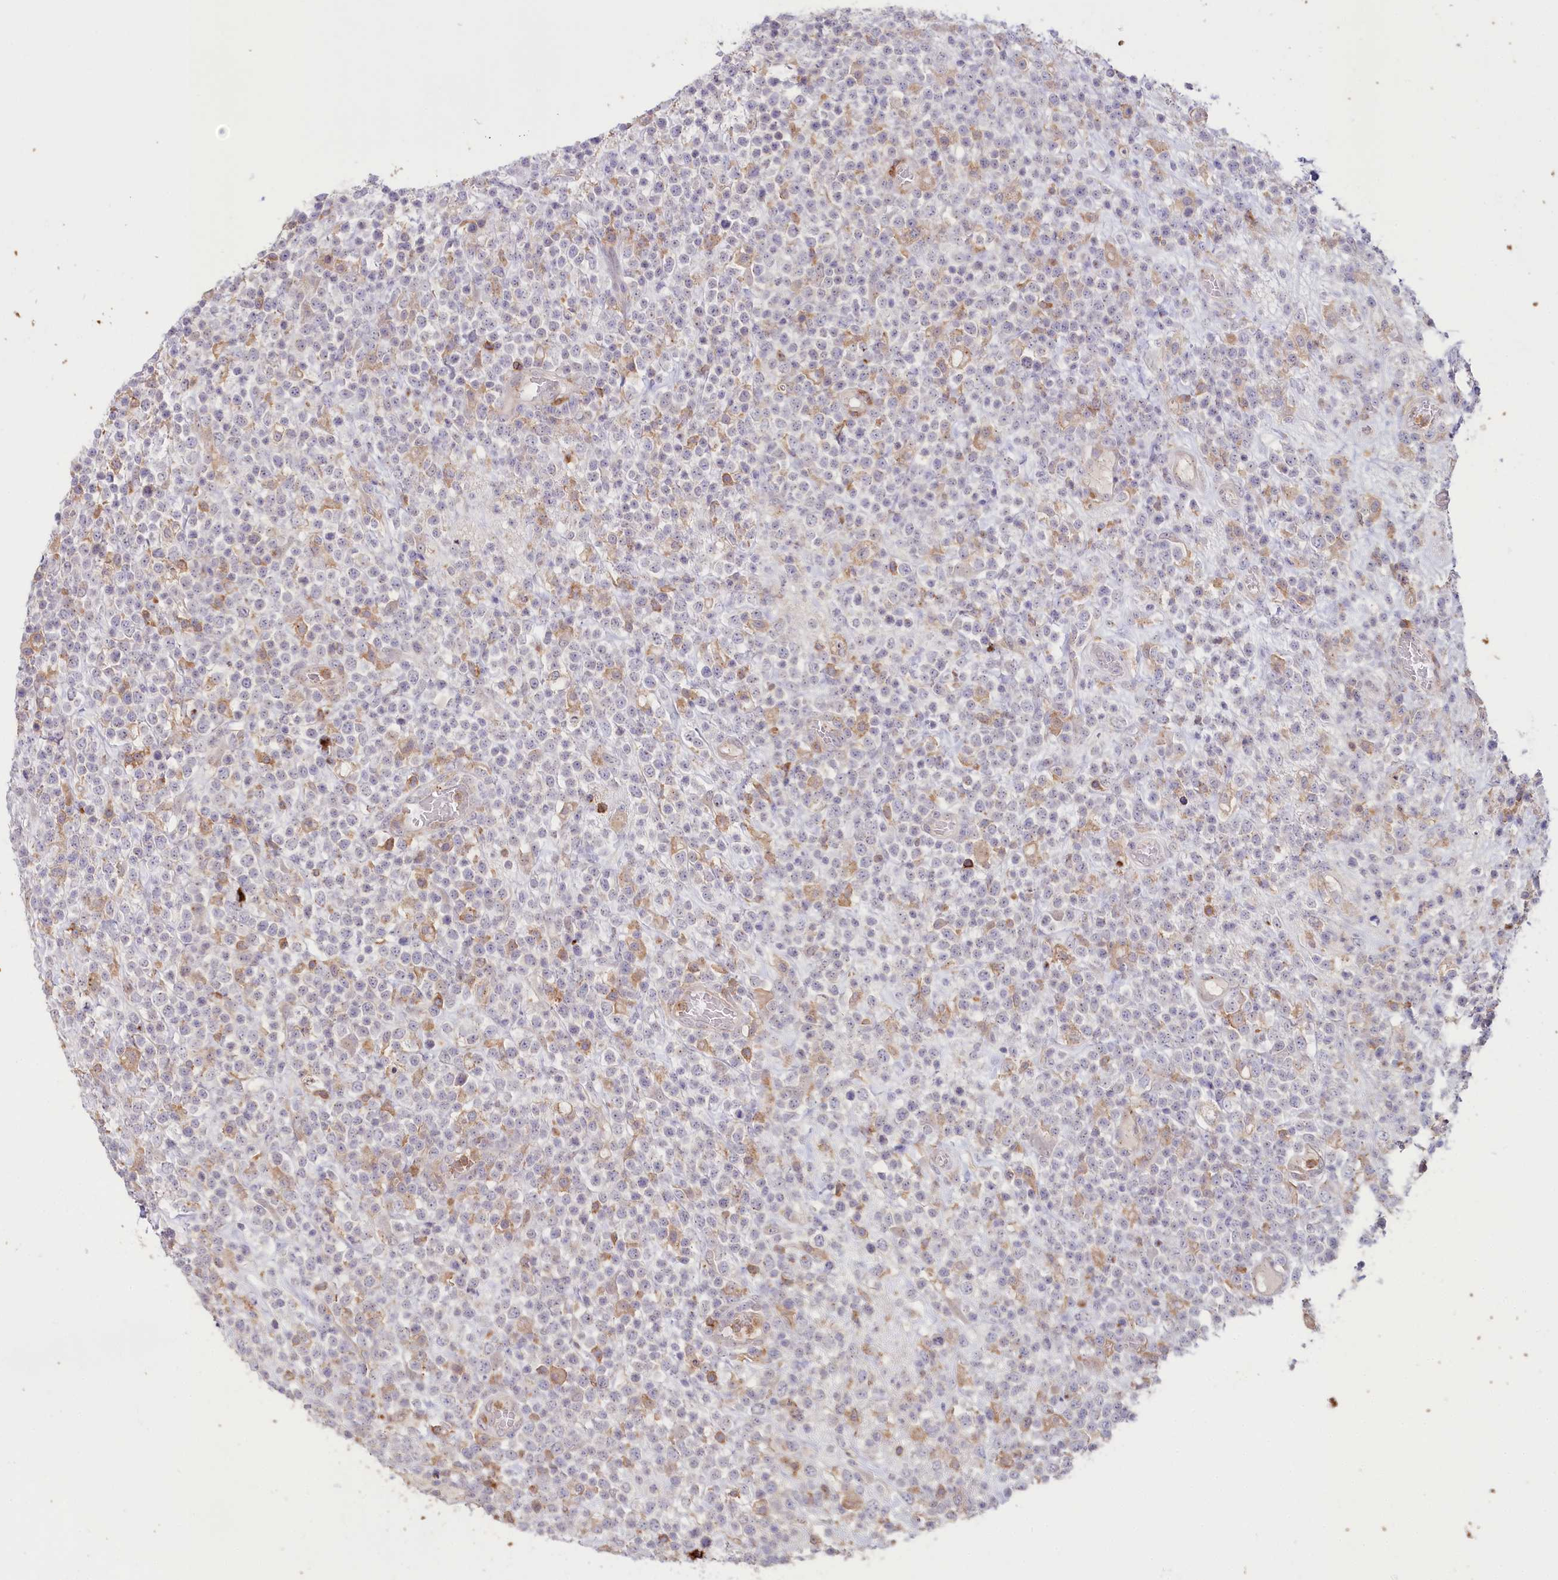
{"staining": {"intensity": "moderate", "quantity": "<25%", "location": "cytoplasmic/membranous"}, "tissue": "lymphoma", "cell_type": "Tumor cells", "image_type": "cancer", "snomed": [{"axis": "morphology", "description": "Malignant lymphoma, non-Hodgkin's type, High grade"}, {"axis": "topography", "description": "Colon"}], "caption": "An immunohistochemistry (IHC) image of neoplastic tissue is shown. Protein staining in brown shows moderate cytoplasmic/membranous positivity in lymphoma within tumor cells. The protein is stained brown, and the nuclei are stained in blue (DAB (3,3'-diaminobenzidine) IHC with brightfield microscopy, high magnification).", "gene": "ALDH3B1", "patient": {"sex": "female", "age": 53}}